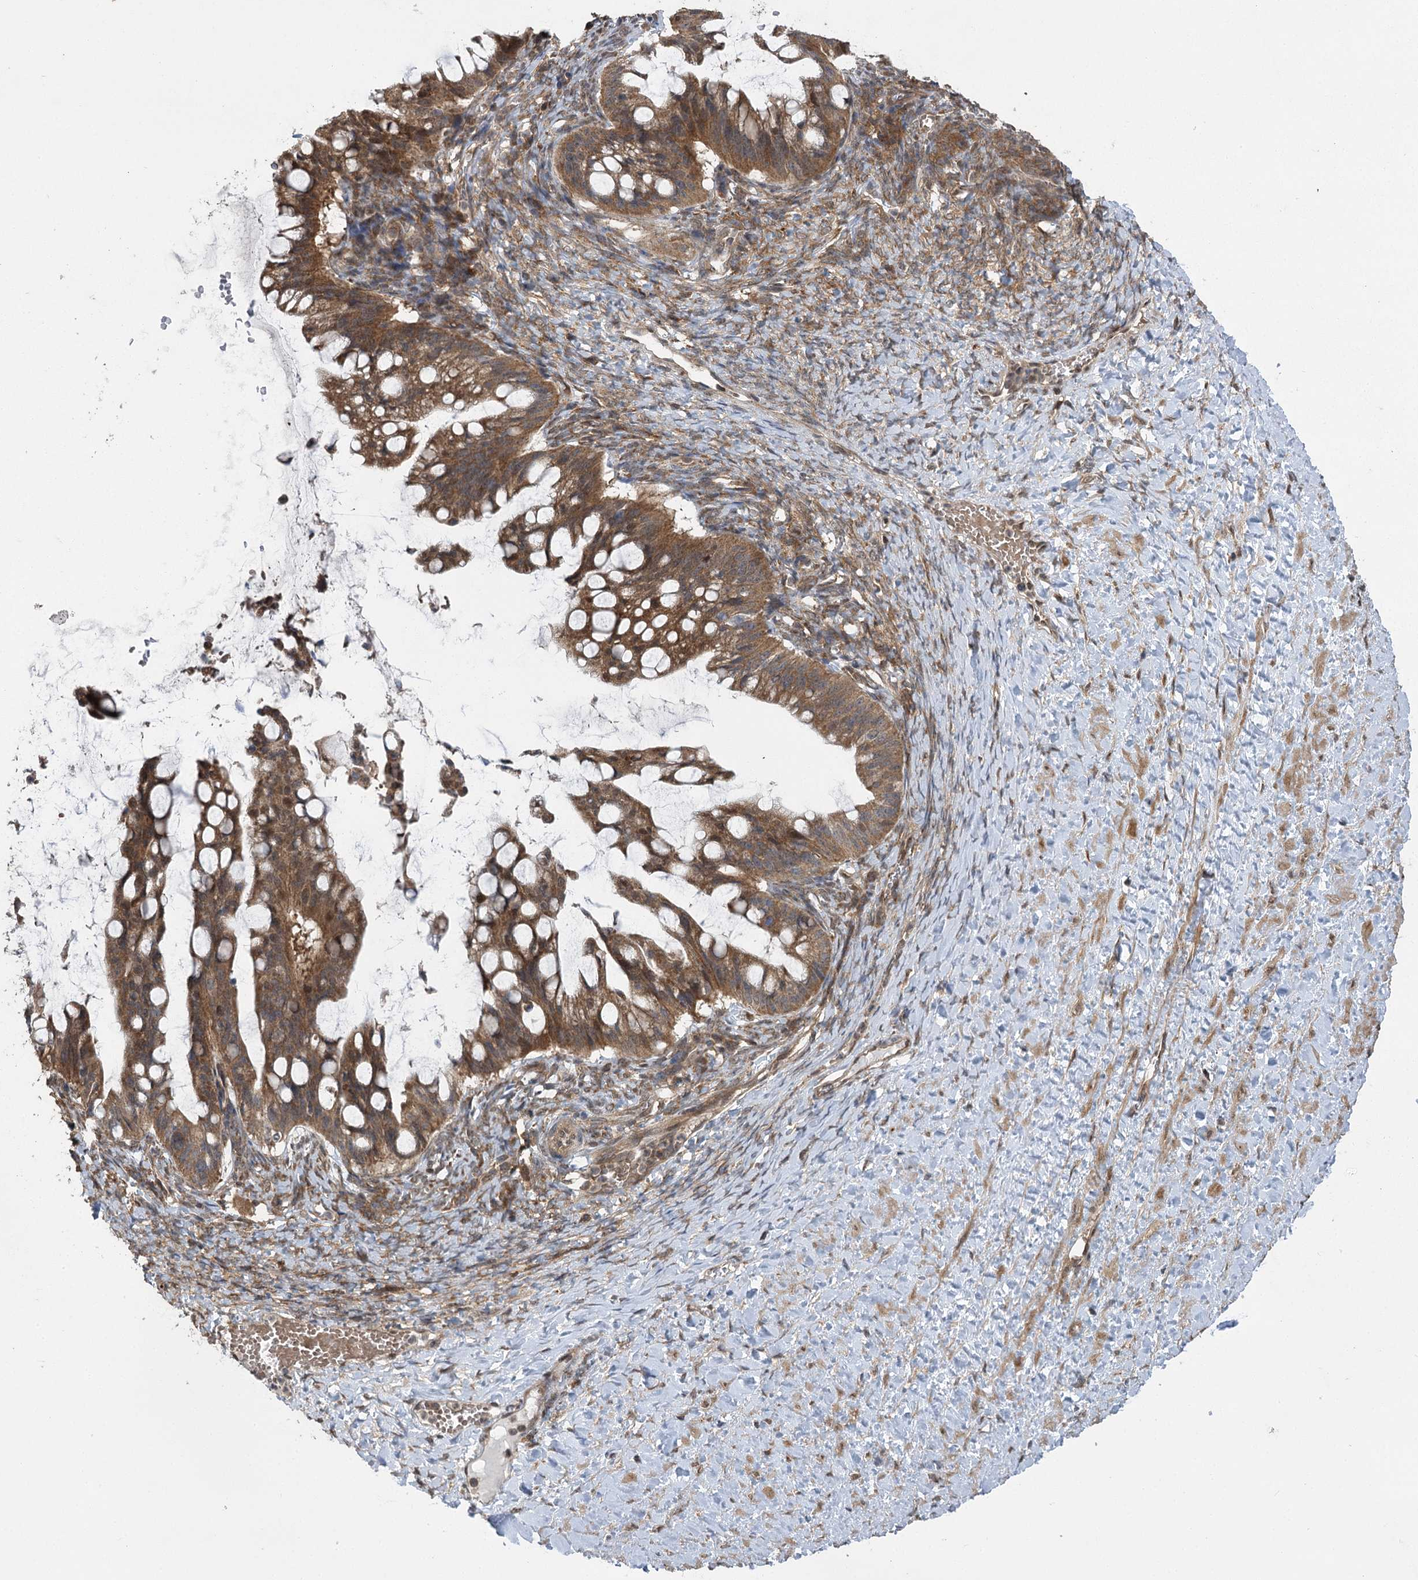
{"staining": {"intensity": "moderate", "quantity": ">75%", "location": "cytoplasmic/membranous"}, "tissue": "ovarian cancer", "cell_type": "Tumor cells", "image_type": "cancer", "snomed": [{"axis": "morphology", "description": "Cystadenocarcinoma, mucinous, NOS"}, {"axis": "topography", "description": "Ovary"}], "caption": "IHC of human mucinous cystadenocarcinoma (ovarian) exhibits medium levels of moderate cytoplasmic/membranous expression in approximately >75% of tumor cells.", "gene": "C12orf4", "patient": {"sex": "female", "age": 73}}